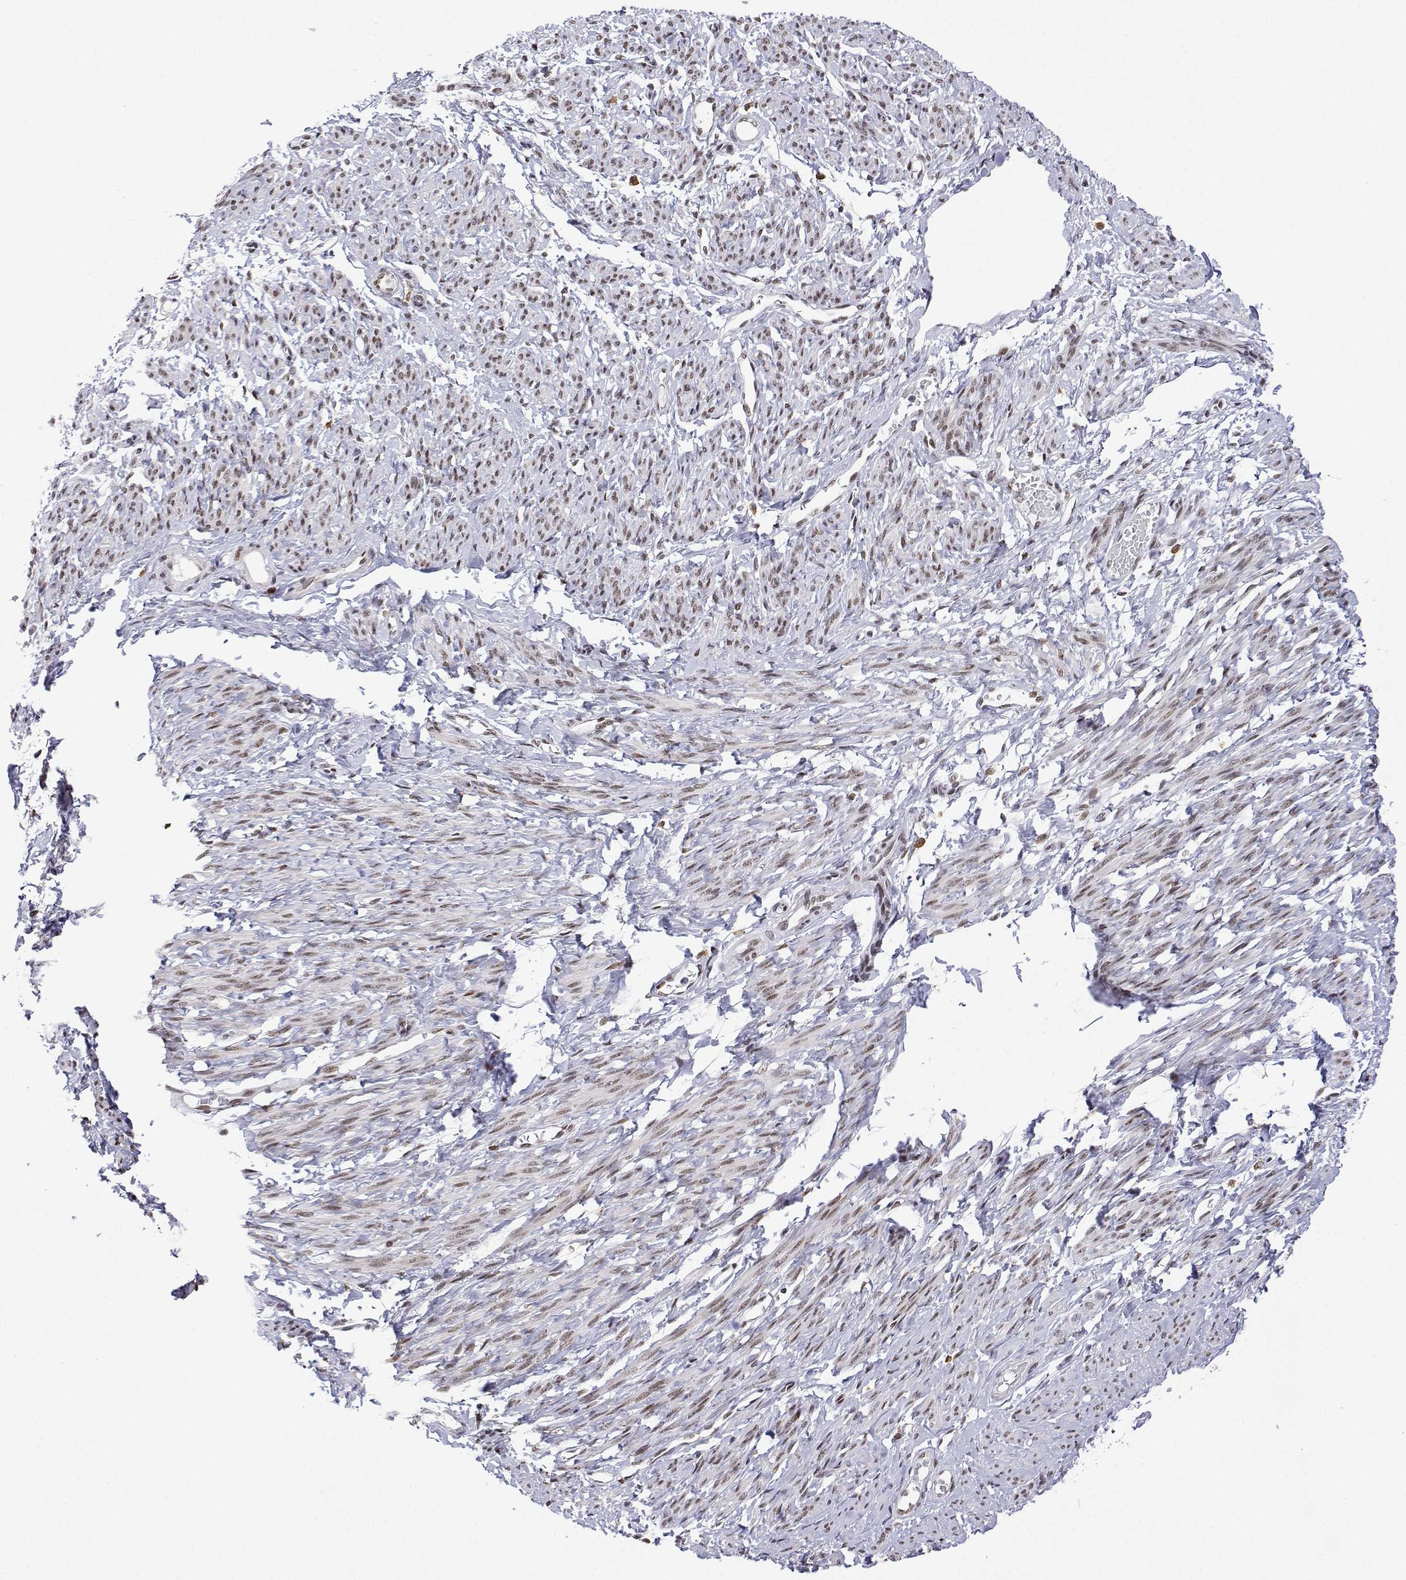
{"staining": {"intensity": "moderate", "quantity": "25%-75%", "location": "nuclear"}, "tissue": "smooth muscle", "cell_type": "Smooth muscle cells", "image_type": "normal", "snomed": [{"axis": "morphology", "description": "Normal tissue, NOS"}, {"axis": "topography", "description": "Smooth muscle"}], "caption": "An IHC micrograph of unremarkable tissue is shown. Protein staining in brown highlights moderate nuclear positivity in smooth muscle within smooth muscle cells.", "gene": "XPC", "patient": {"sex": "female", "age": 65}}